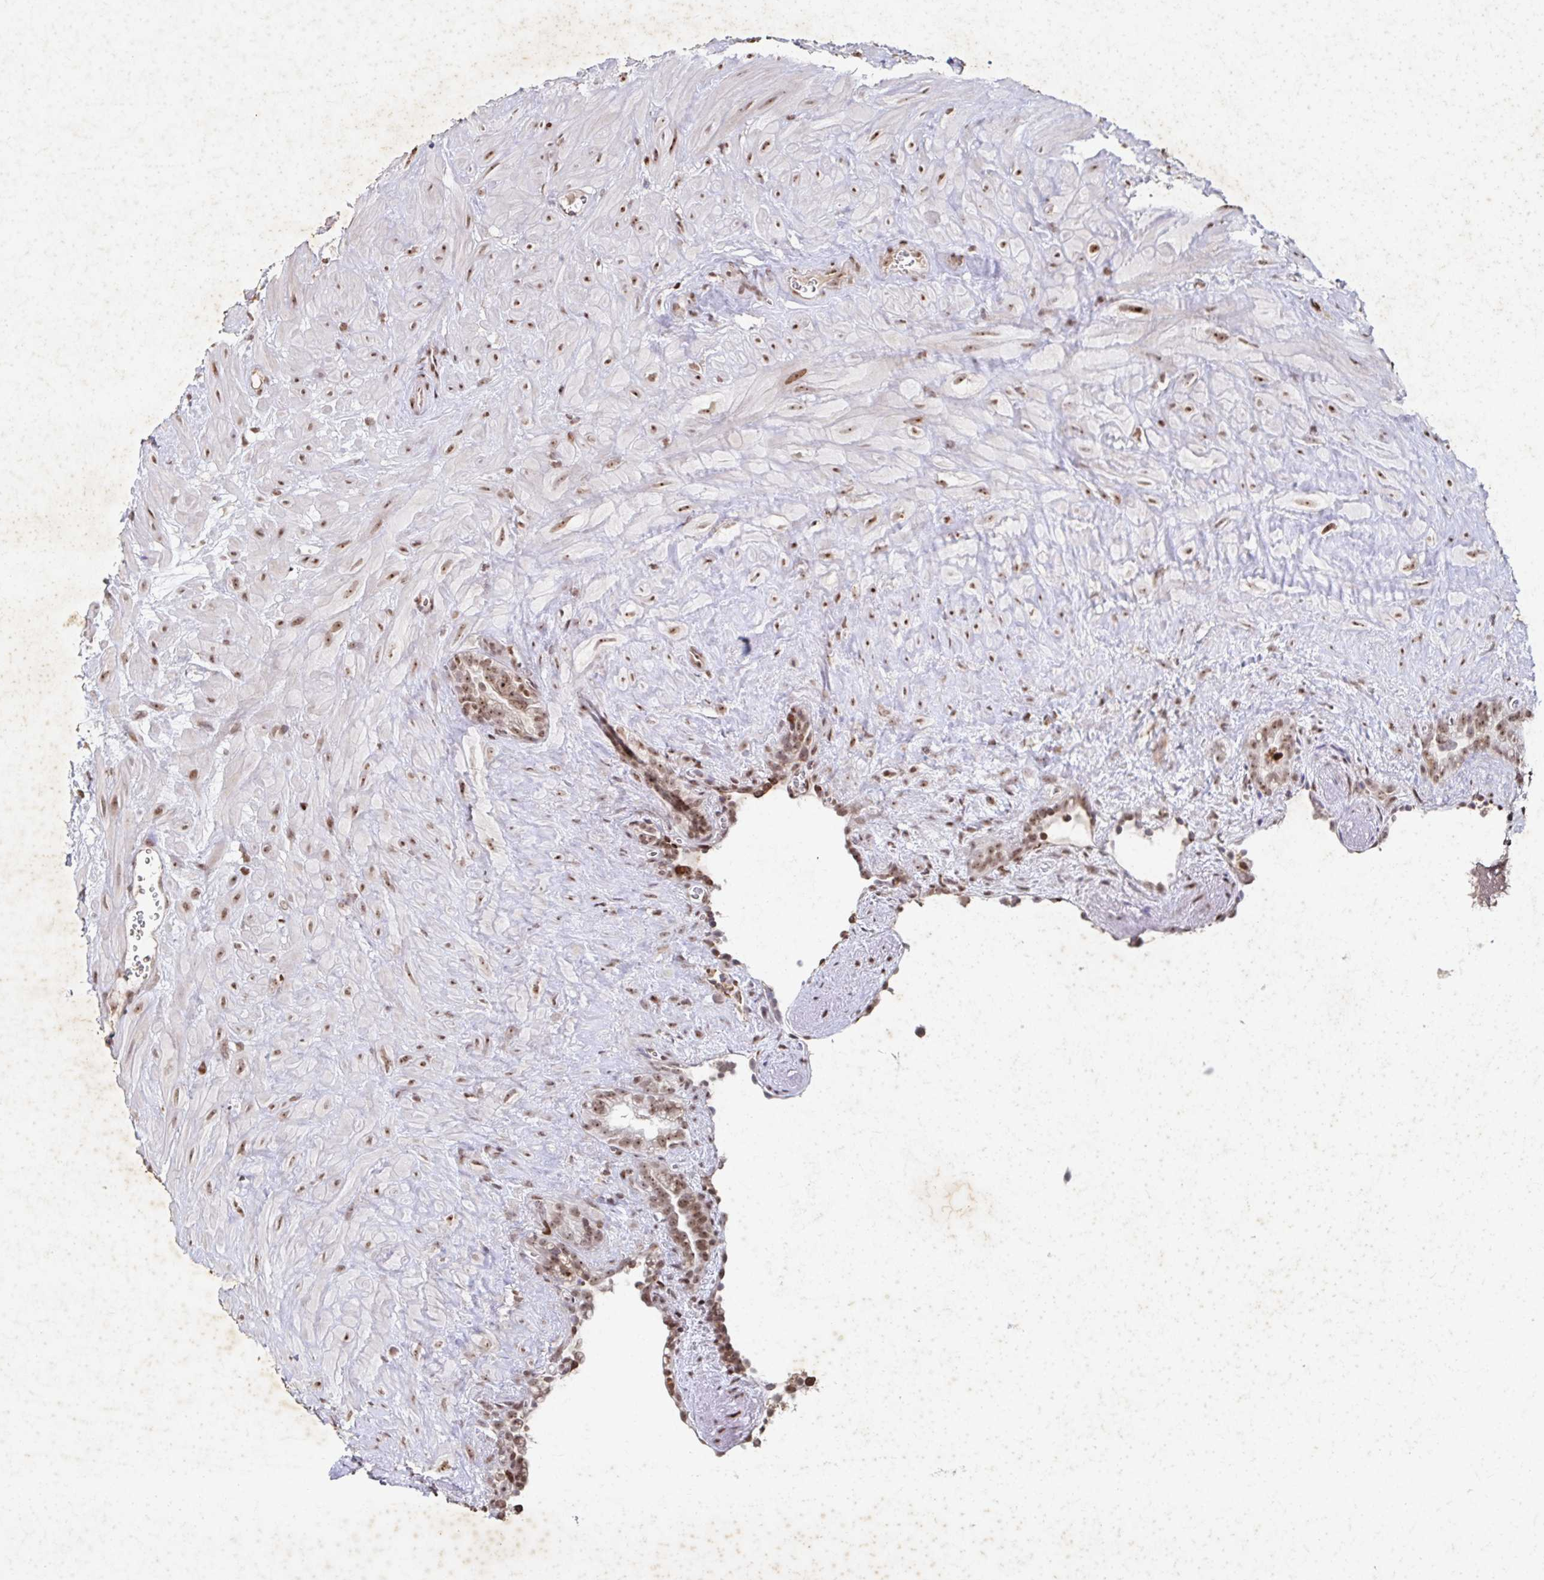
{"staining": {"intensity": "moderate", "quantity": ">75%", "location": "nuclear"}, "tissue": "seminal vesicle", "cell_type": "Glandular cells", "image_type": "normal", "snomed": [{"axis": "morphology", "description": "Normal tissue, NOS"}, {"axis": "topography", "description": "Seminal veicle"}], "caption": "Glandular cells exhibit medium levels of moderate nuclear staining in approximately >75% of cells in normal human seminal vesicle.", "gene": "C19orf53", "patient": {"sex": "male", "age": 76}}